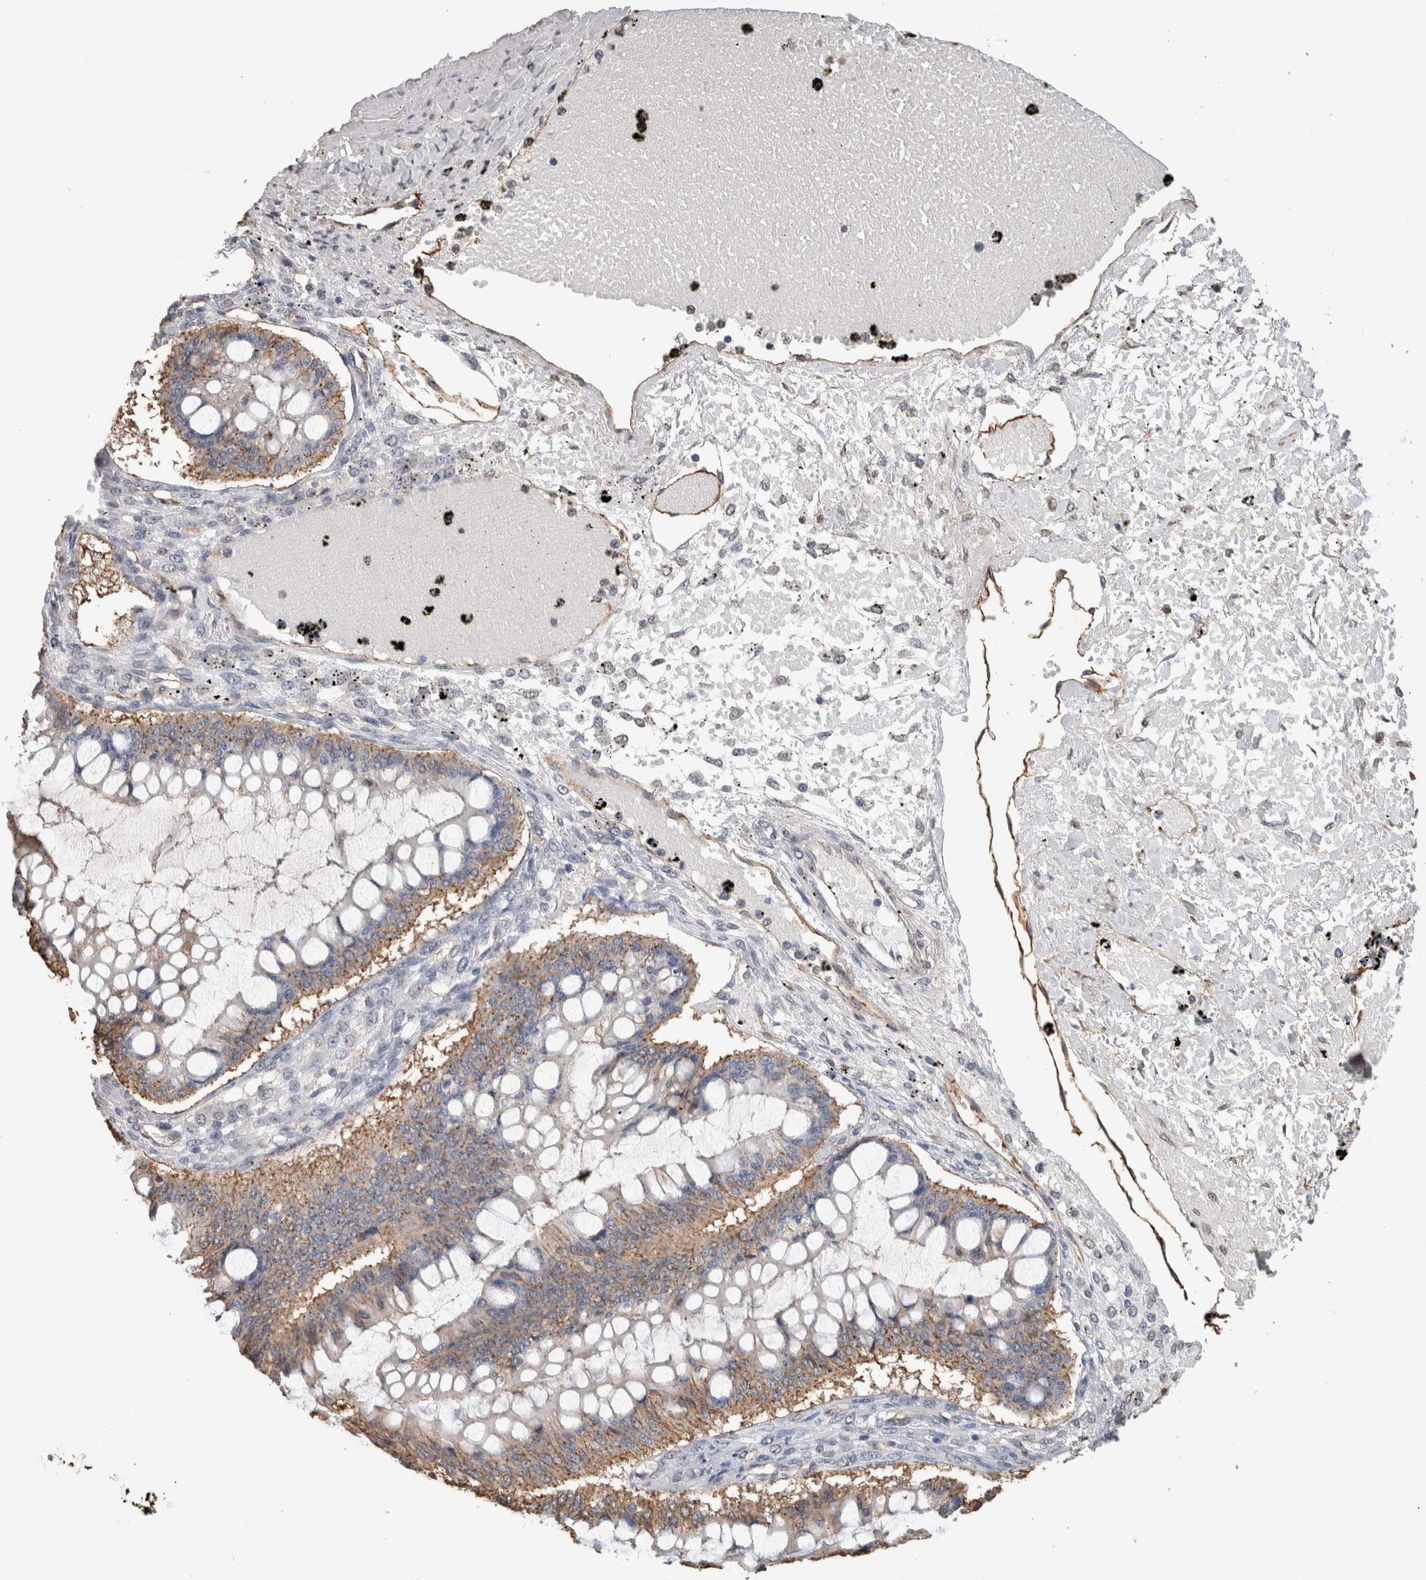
{"staining": {"intensity": "weak", "quantity": ">75%", "location": "cytoplasmic/membranous"}, "tissue": "ovarian cancer", "cell_type": "Tumor cells", "image_type": "cancer", "snomed": [{"axis": "morphology", "description": "Cystadenocarcinoma, mucinous, NOS"}, {"axis": "topography", "description": "Ovary"}], "caption": "Mucinous cystadenocarcinoma (ovarian) stained with a brown dye demonstrates weak cytoplasmic/membranous positive staining in approximately >75% of tumor cells.", "gene": "S100A10", "patient": {"sex": "female", "age": 73}}